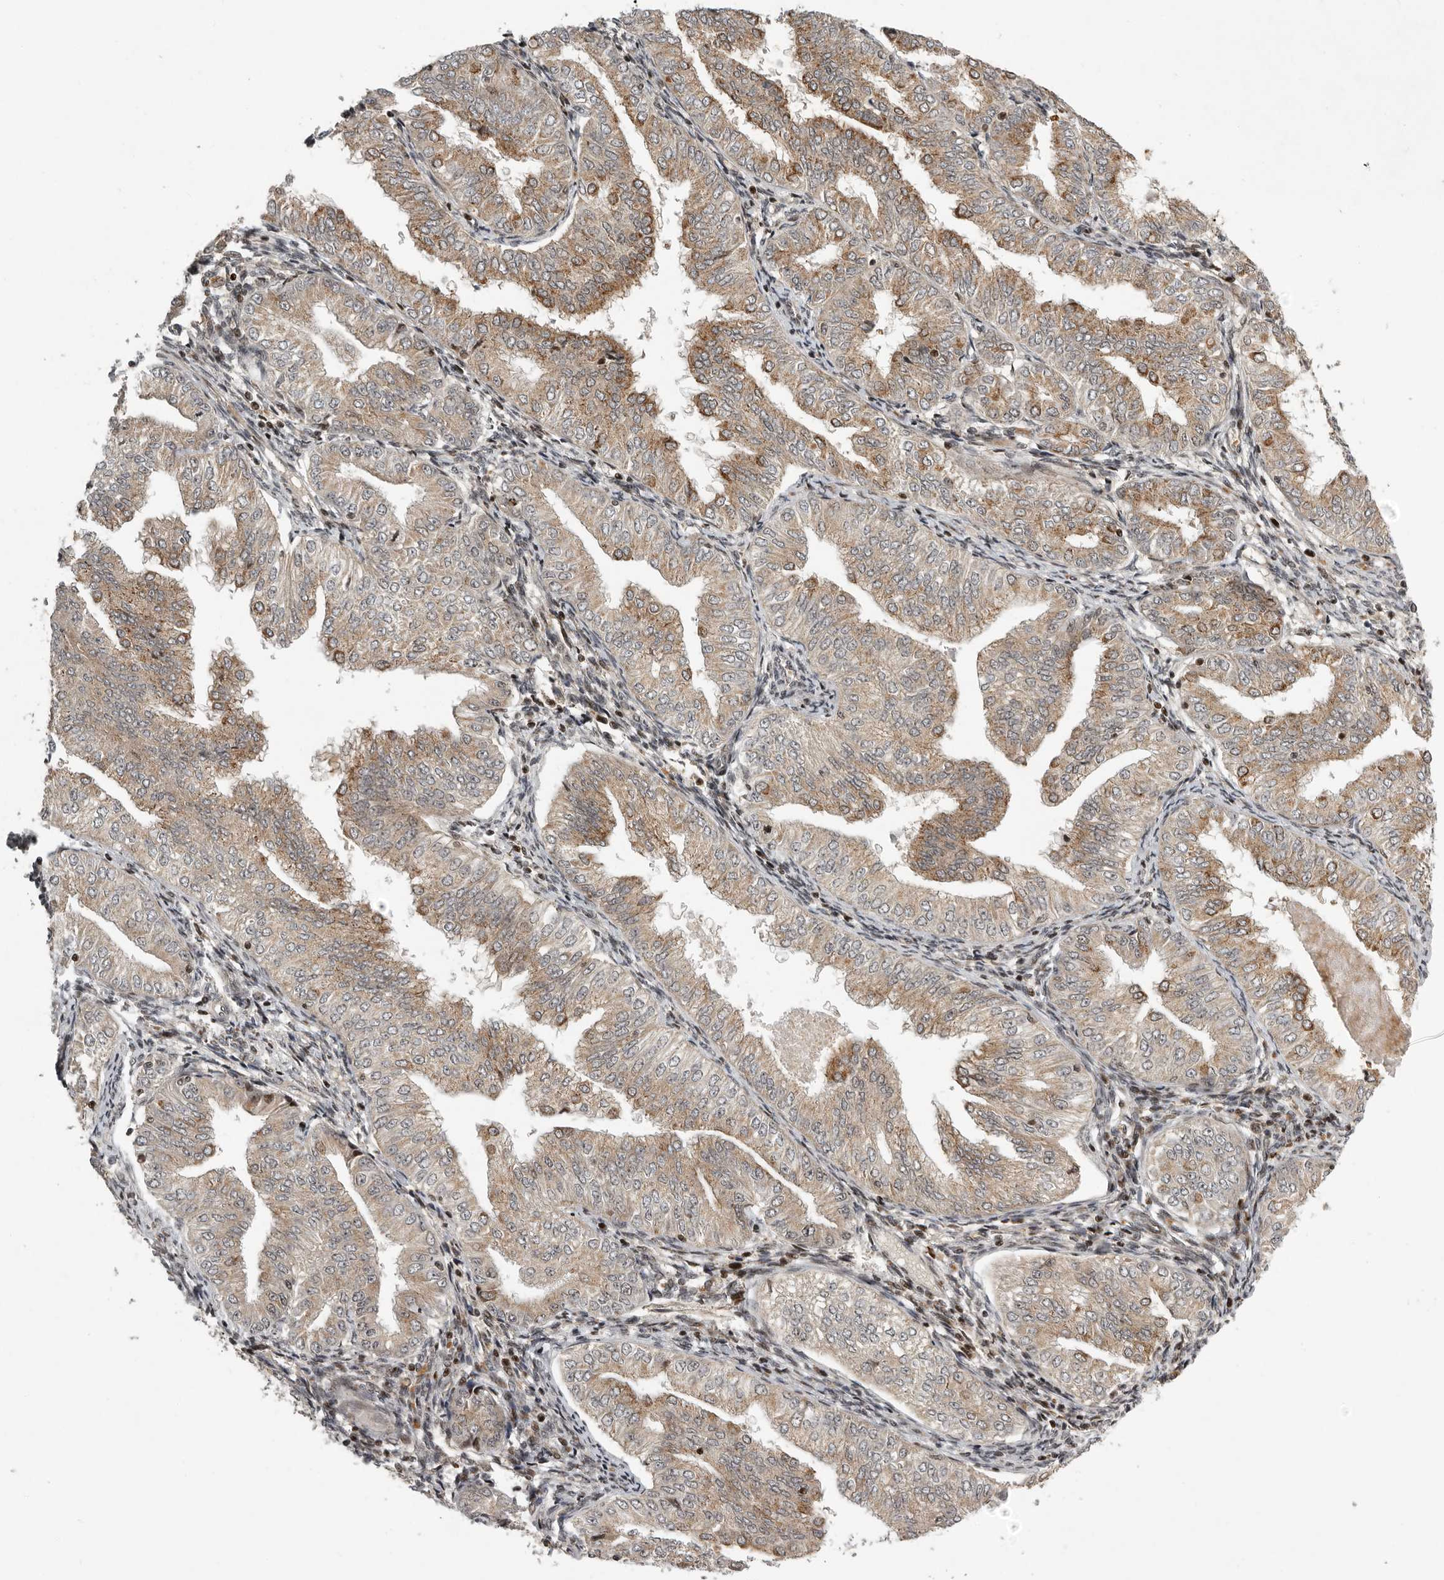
{"staining": {"intensity": "moderate", "quantity": "25%-75%", "location": "cytoplasmic/membranous"}, "tissue": "endometrial cancer", "cell_type": "Tumor cells", "image_type": "cancer", "snomed": [{"axis": "morphology", "description": "Normal tissue, NOS"}, {"axis": "morphology", "description": "Adenocarcinoma, NOS"}, {"axis": "topography", "description": "Endometrium"}], "caption": "Immunohistochemistry (IHC) image of adenocarcinoma (endometrial) stained for a protein (brown), which displays medium levels of moderate cytoplasmic/membranous staining in approximately 25%-75% of tumor cells.", "gene": "RABIF", "patient": {"sex": "female", "age": 53}}